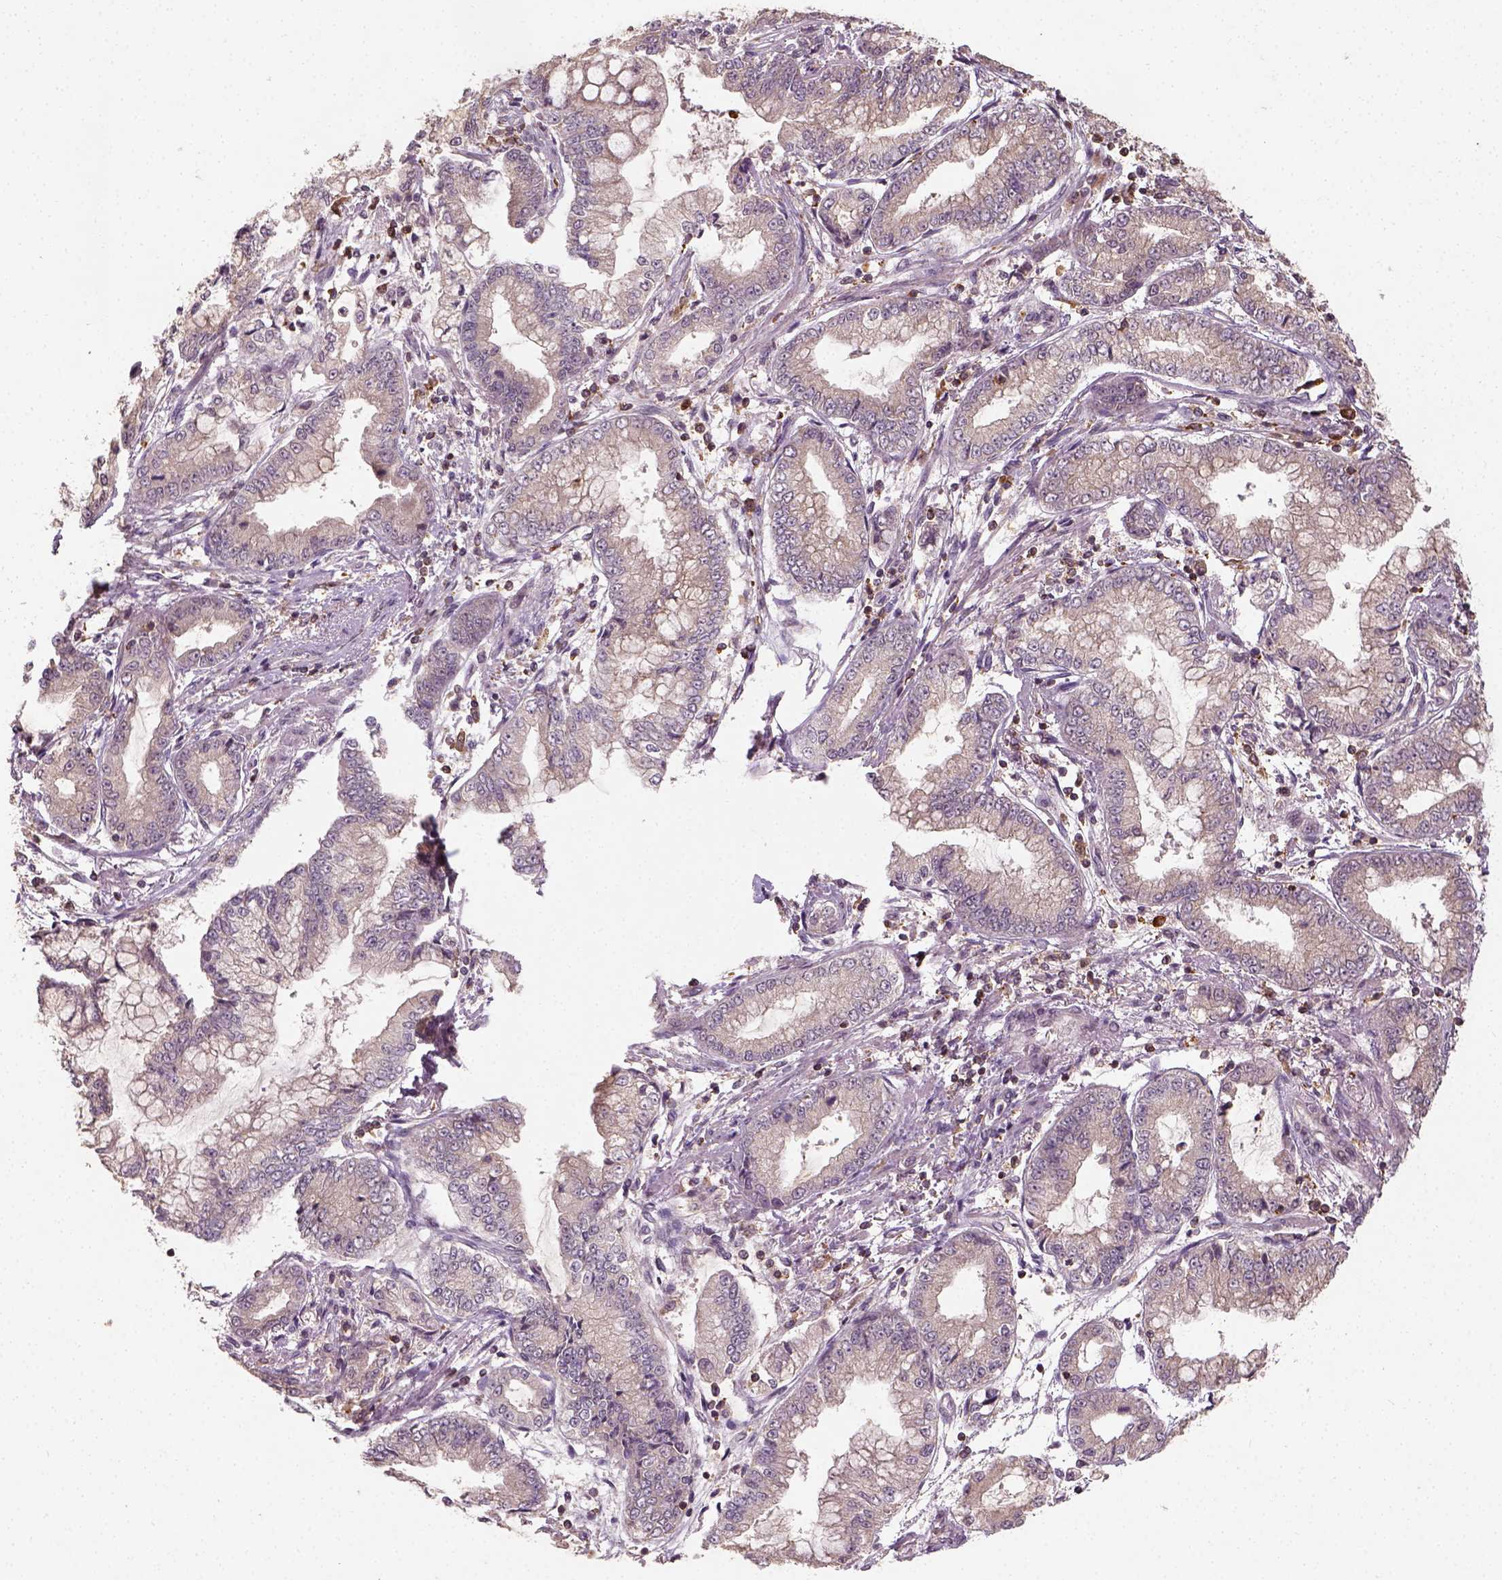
{"staining": {"intensity": "negative", "quantity": "none", "location": "none"}, "tissue": "stomach cancer", "cell_type": "Tumor cells", "image_type": "cancer", "snomed": [{"axis": "morphology", "description": "Adenocarcinoma, NOS"}, {"axis": "topography", "description": "Stomach, upper"}], "caption": "There is no significant positivity in tumor cells of stomach adenocarcinoma. (Brightfield microscopy of DAB immunohistochemistry at high magnification).", "gene": "CAMKK1", "patient": {"sex": "female", "age": 74}}